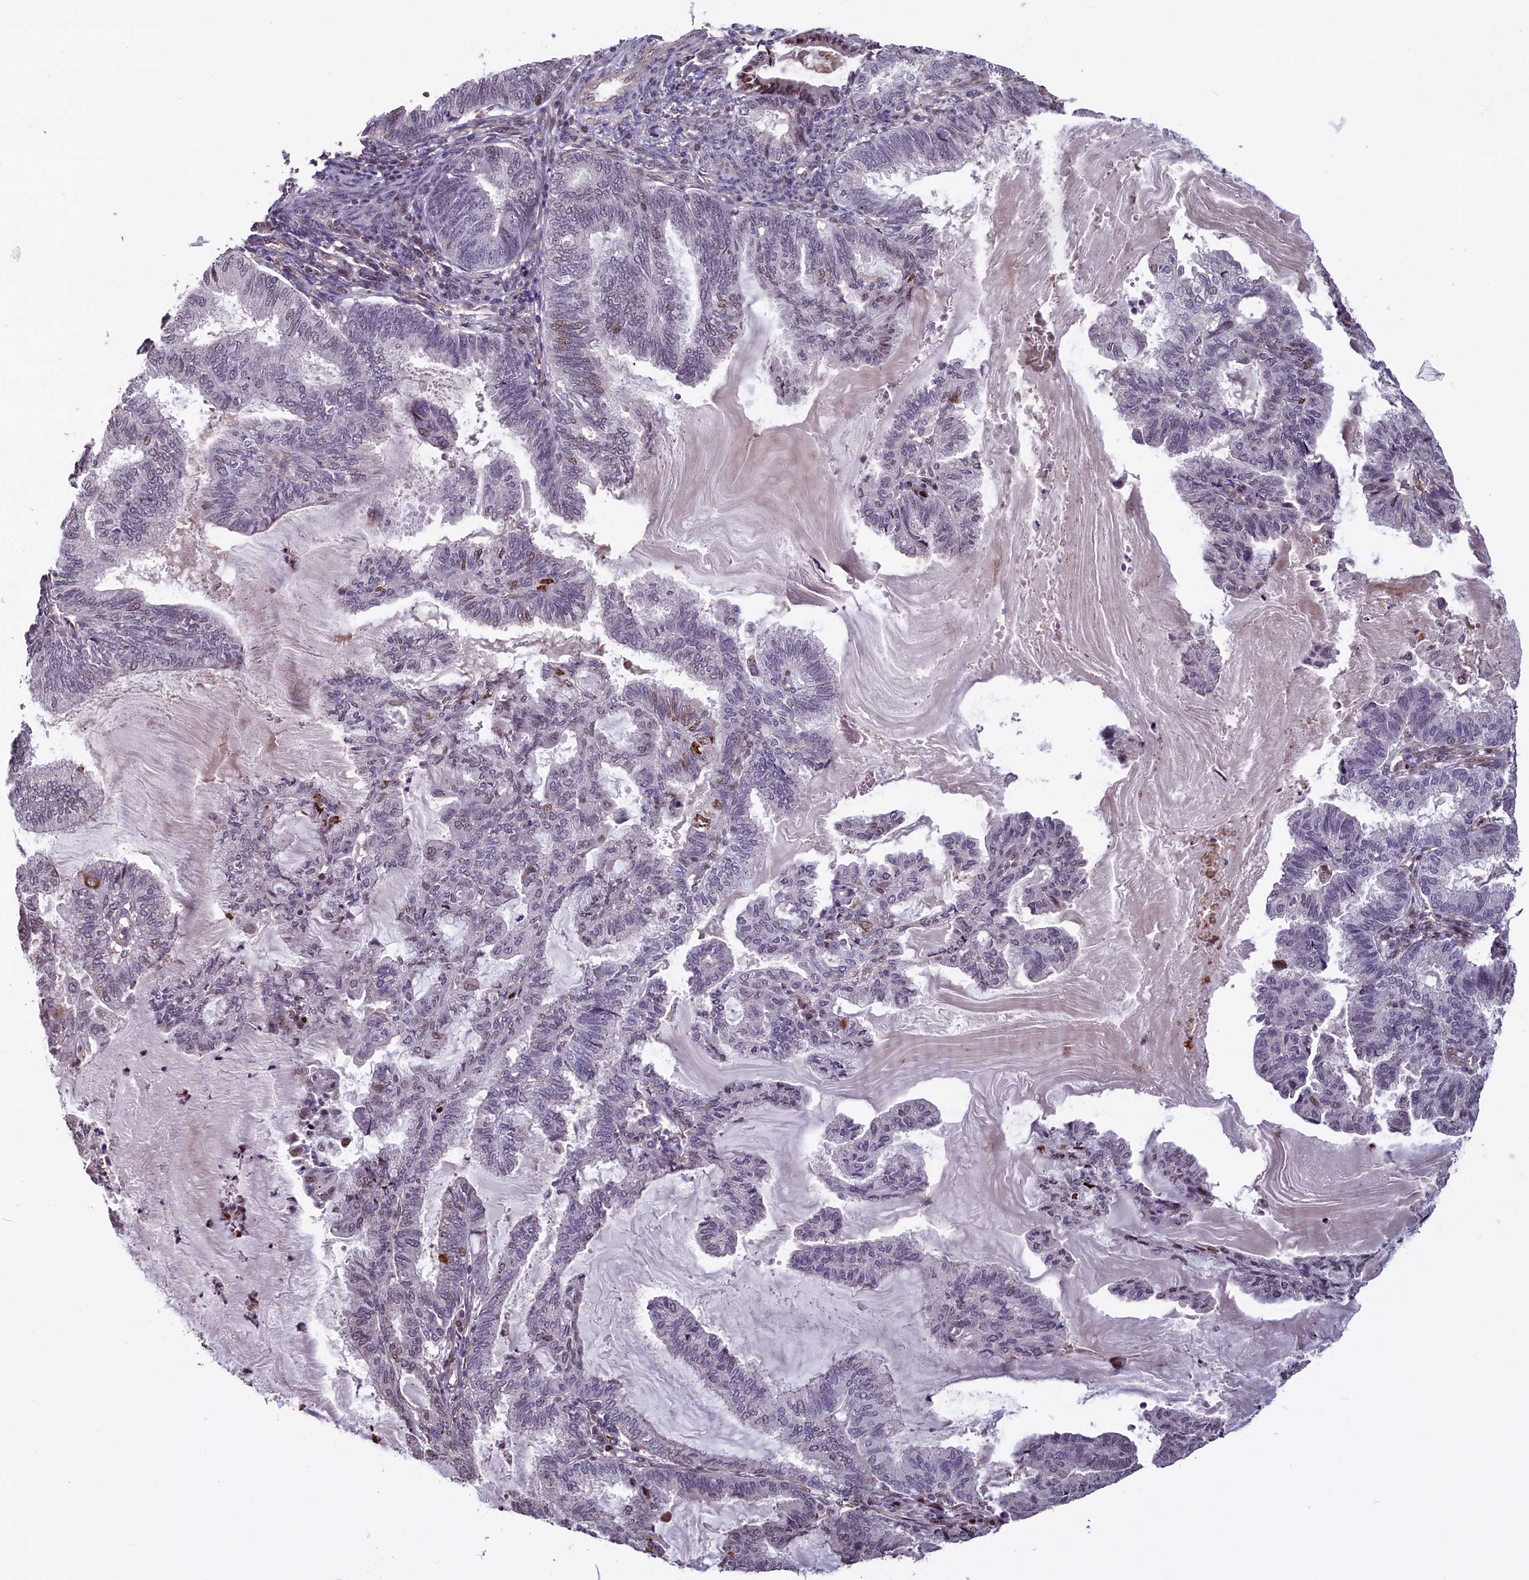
{"staining": {"intensity": "moderate", "quantity": "<25%", "location": "nuclear"}, "tissue": "endometrial cancer", "cell_type": "Tumor cells", "image_type": "cancer", "snomed": [{"axis": "morphology", "description": "Adenocarcinoma, NOS"}, {"axis": "topography", "description": "Endometrium"}], "caption": "Human adenocarcinoma (endometrial) stained with a brown dye exhibits moderate nuclear positive expression in approximately <25% of tumor cells.", "gene": "SHFL", "patient": {"sex": "female", "age": 86}}